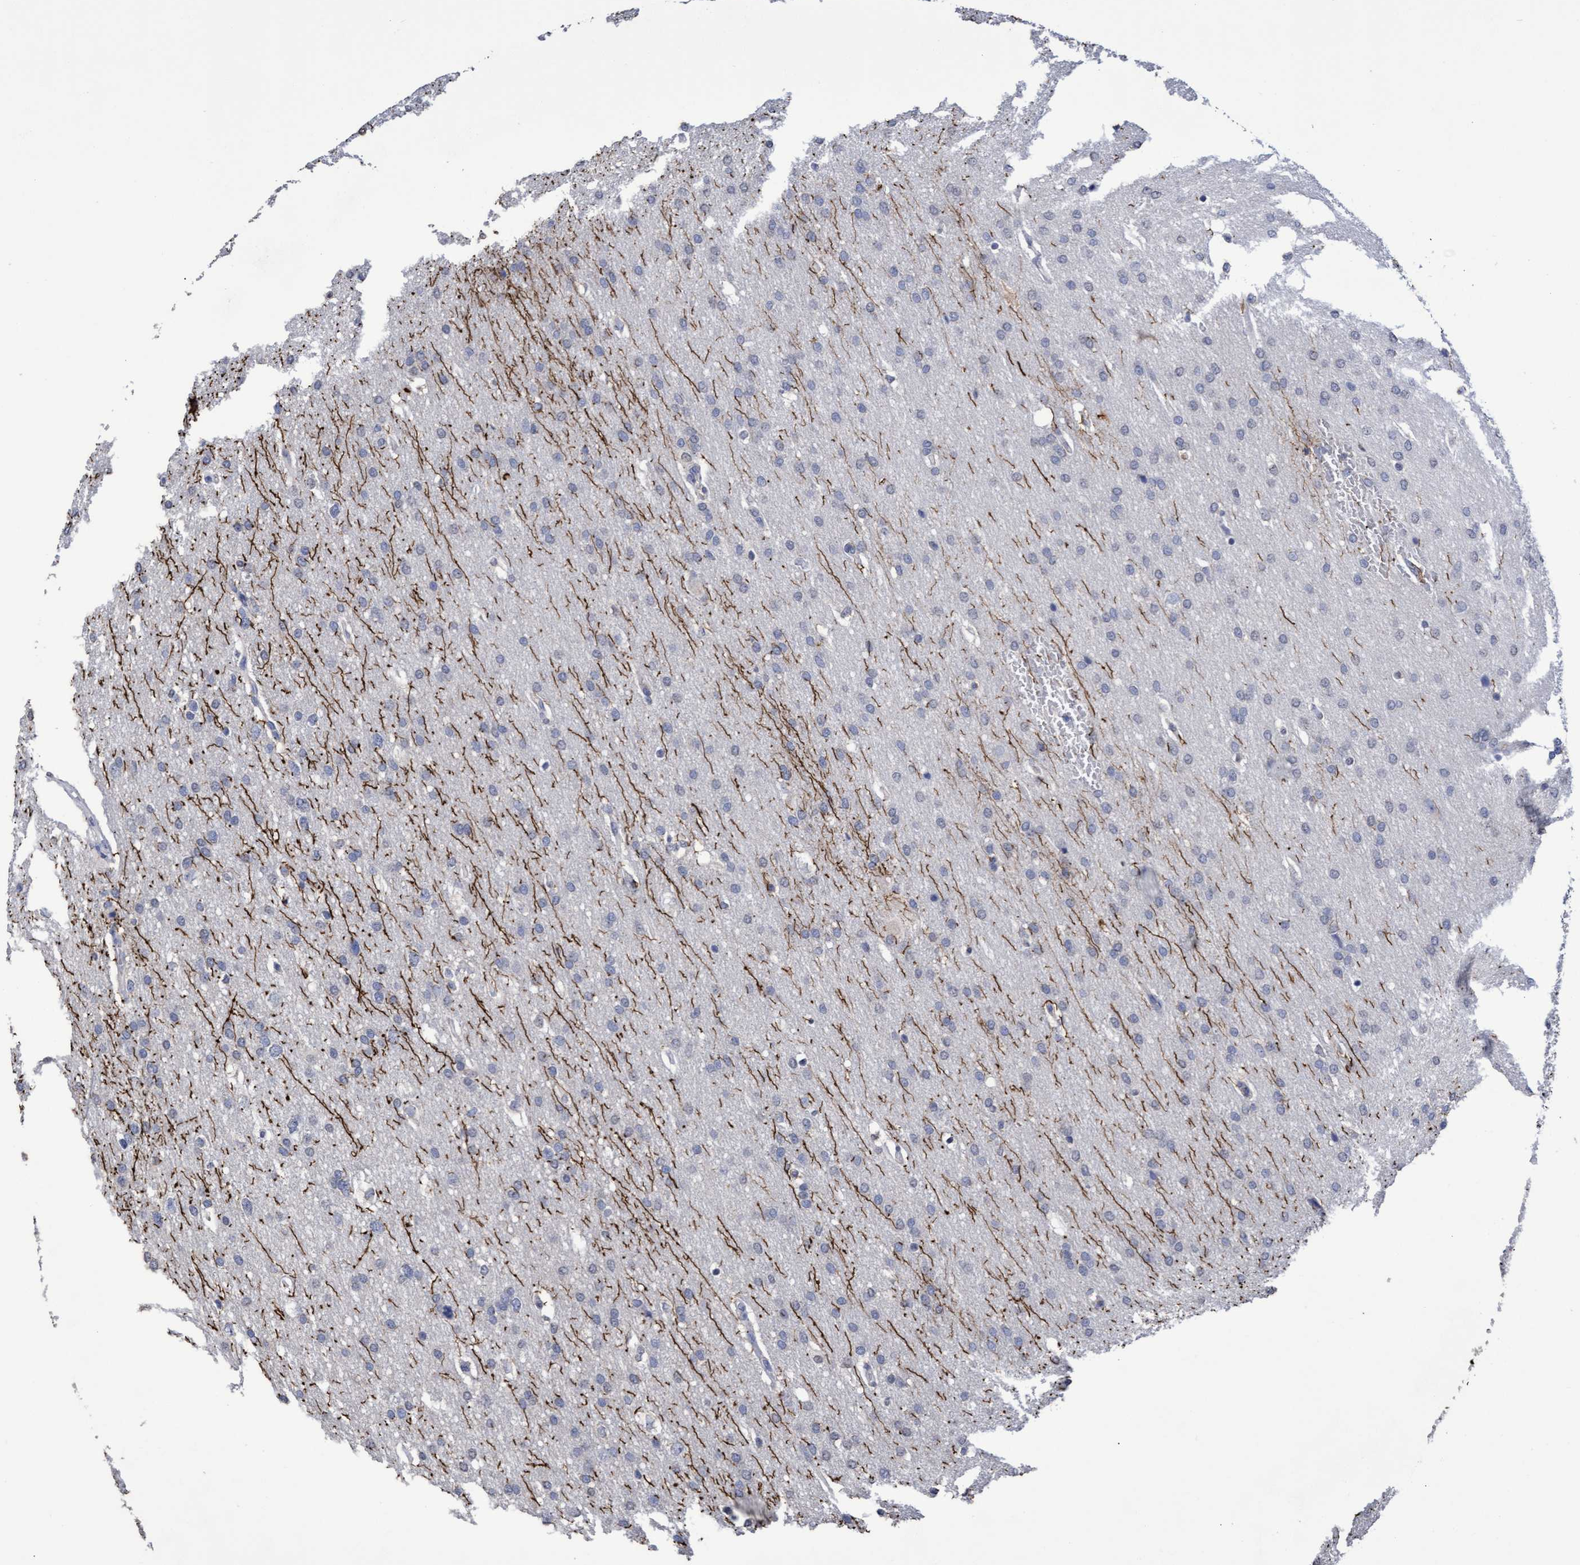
{"staining": {"intensity": "negative", "quantity": "none", "location": "none"}, "tissue": "glioma", "cell_type": "Tumor cells", "image_type": "cancer", "snomed": [{"axis": "morphology", "description": "Glioma, malignant, Low grade"}, {"axis": "topography", "description": "Brain"}], "caption": "Human glioma stained for a protein using immunohistochemistry (IHC) displays no positivity in tumor cells.", "gene": "GPR39", "patient": {"sex": "female", "age": 37}}